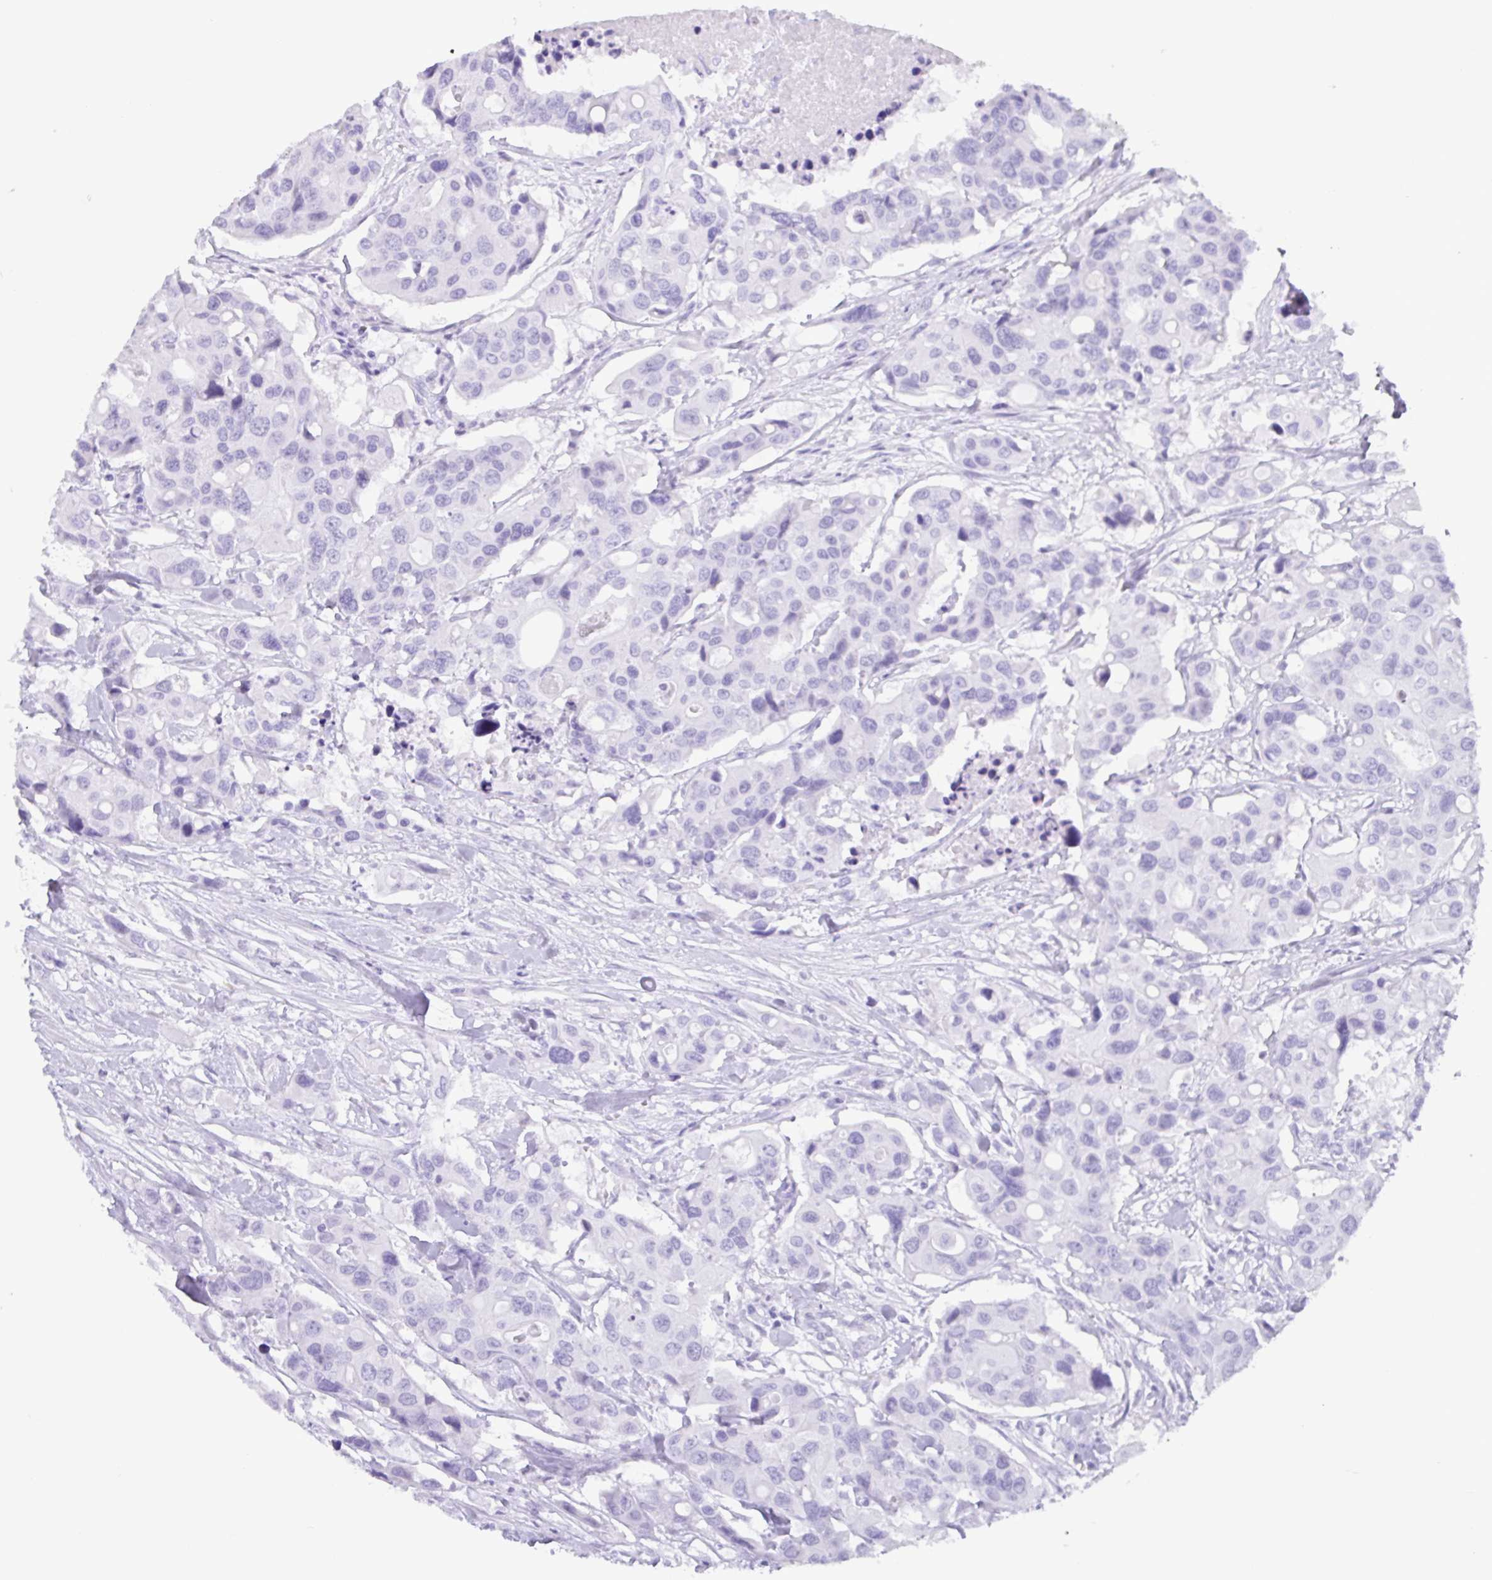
{"staining": {"intensity": "negative", "quantity": "none", "location": "none"}, "tissue": "colorectal cancer", "cell_type": "Tumor cells", "image_type": "cancer", "snomed": [{"axis": "morphology", "description": "Adenocarcinoma, NOS"}, {"axis": "topography", "description": "Colon"}], "caption": "This photomicrograph is of colorectal cancer (adenocarcinoma) stained with immunohistochemistry to label a protein in brown with the nuclei are counter-stained blue. There is no positivity in tumor cells.", "gene": "C4orf33", "patient": {"sex": "male", "age": 77}}